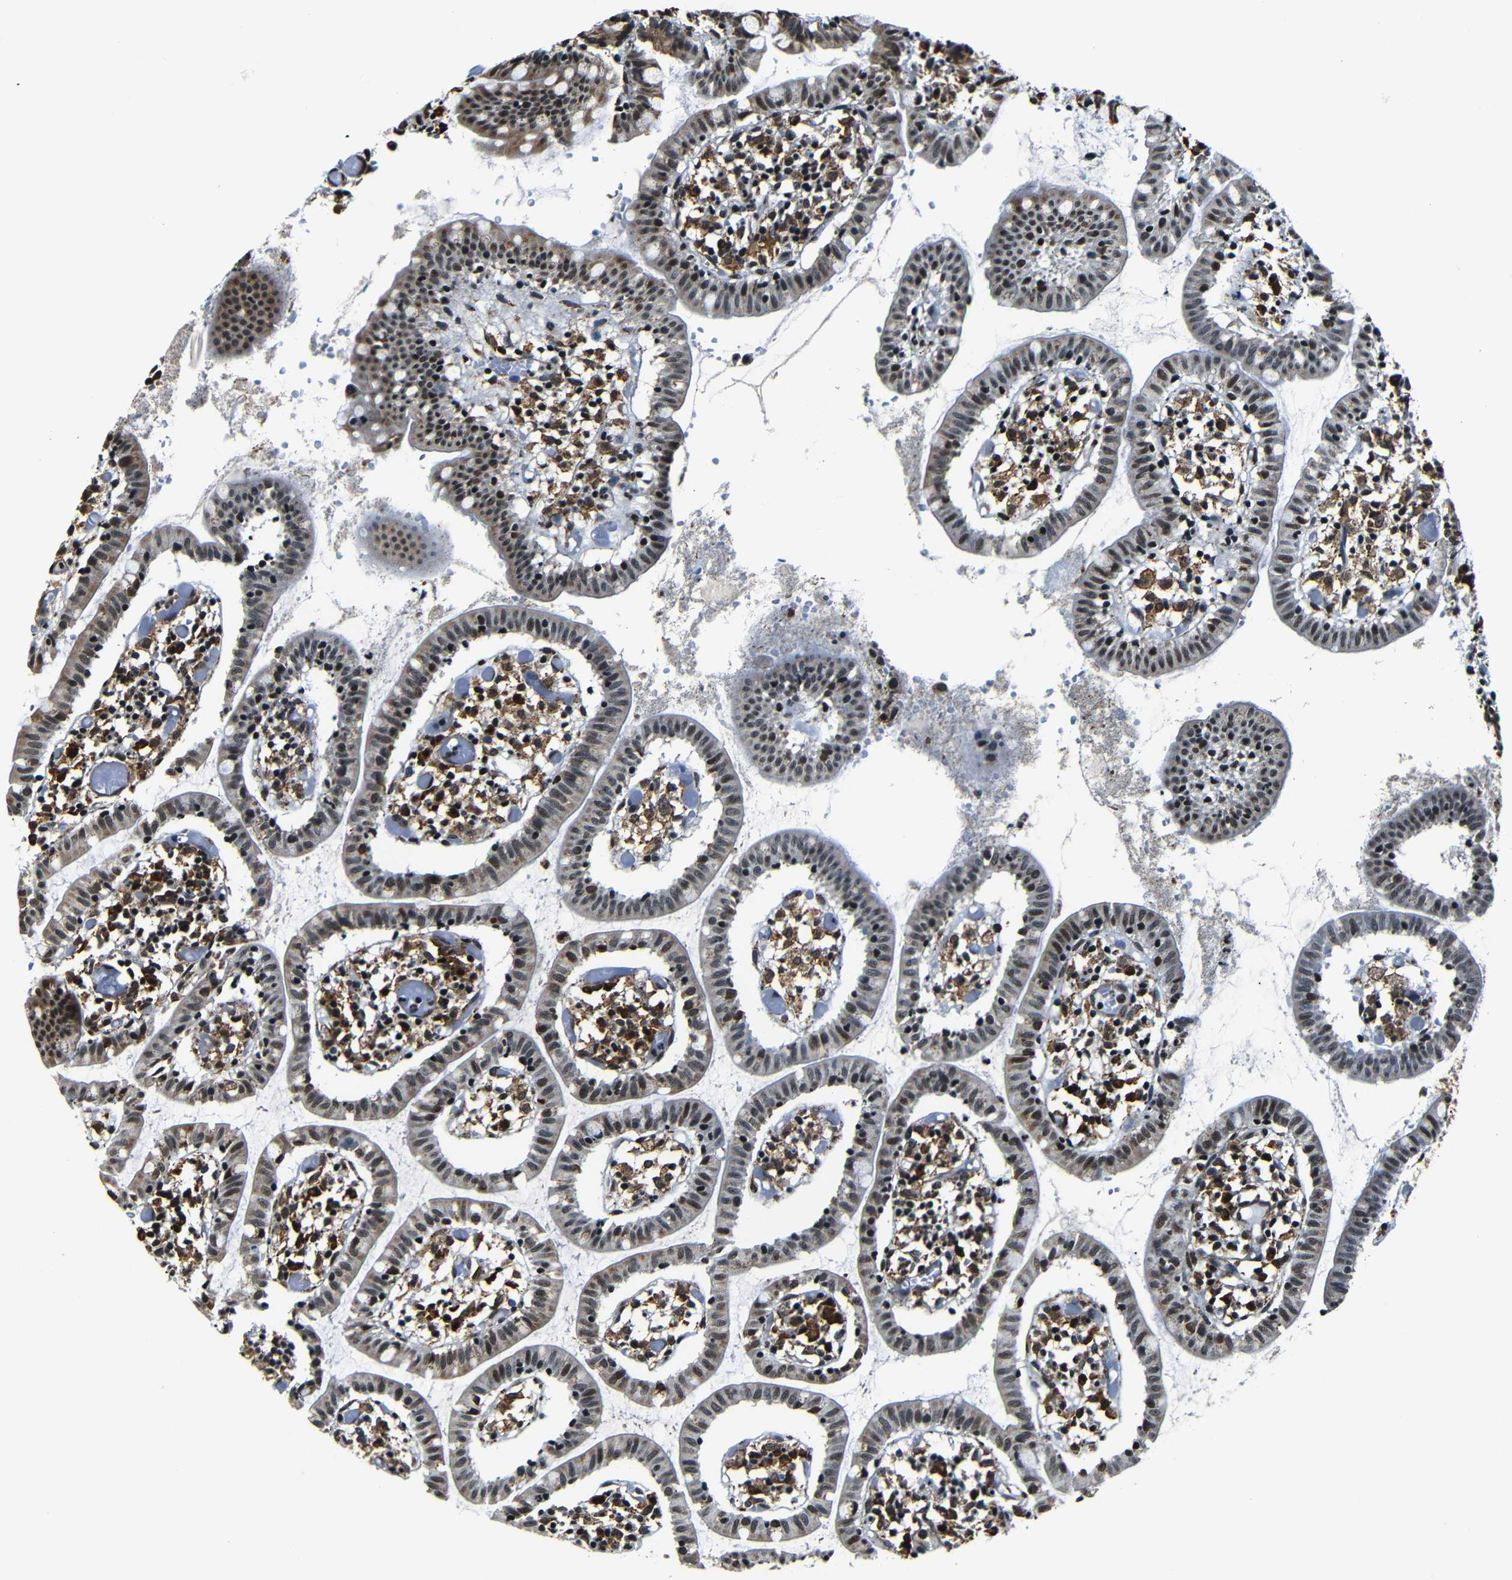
{"staining": {"intensity": "moderate", "quantity": "25%-75%", "location": "cytoplasmic/membranous"}, "tissue": "small intestine", "cell_type": "Glandular cells", "image_type": "normal", "snomed": [{"axis": "morphology", "description": "Normal tissue, NOS"}, {"axis": "morphology", "description": "Cystadenocarcinoma, serous, Metastatic site"}, {"axis": "topography", "description": "Small intestine"}], "caption": "This photomicrograph exhibits normal small intestine stained with IHC to label a protein in brown. The cytoplasmic/membranous of glandular cells show moderate positivity for the protein. Nuclei are counter-stained blue.", "gene": "NCBP3", "patient": {"sex": "female", "age": 61}}